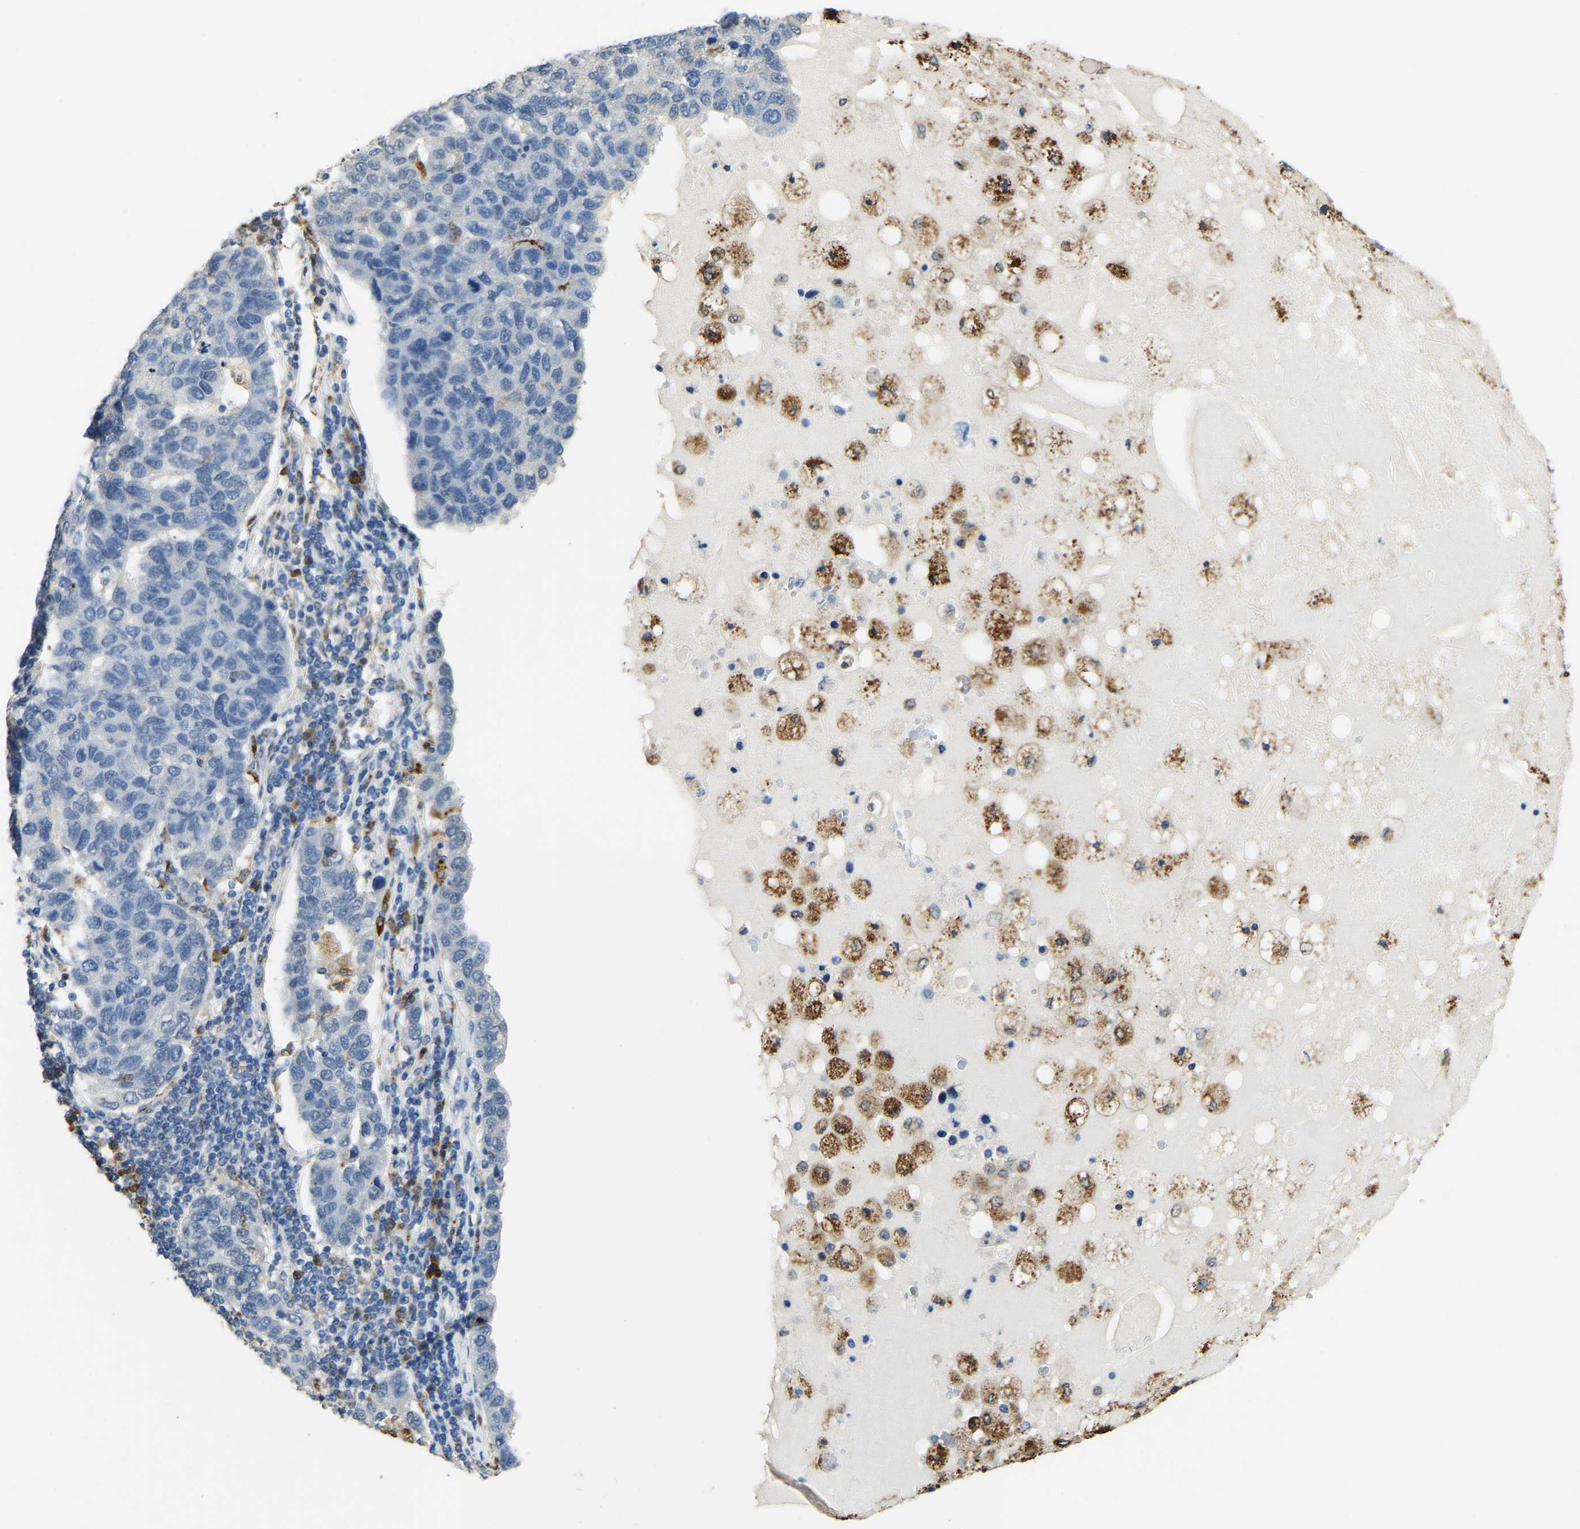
{"staining": {"intensity": "negative", "quantity": "none", "location": "none"}, "tissue": "pancreatic cancer", "cell_type": "Tumor cells", "image_type": "cancer", "snomed": [{"axis": "morphology", "description": "Adenocarcinoma, NOS"}, {"axis": "topography", "description": "Pancreas"}], "caption": "Tumor cells are negative for brown protein staining in pancreatic cancer. Nuclei are stained in blue.", "gene": "NANS", "patient": {"sex": "female", "age": 61}}